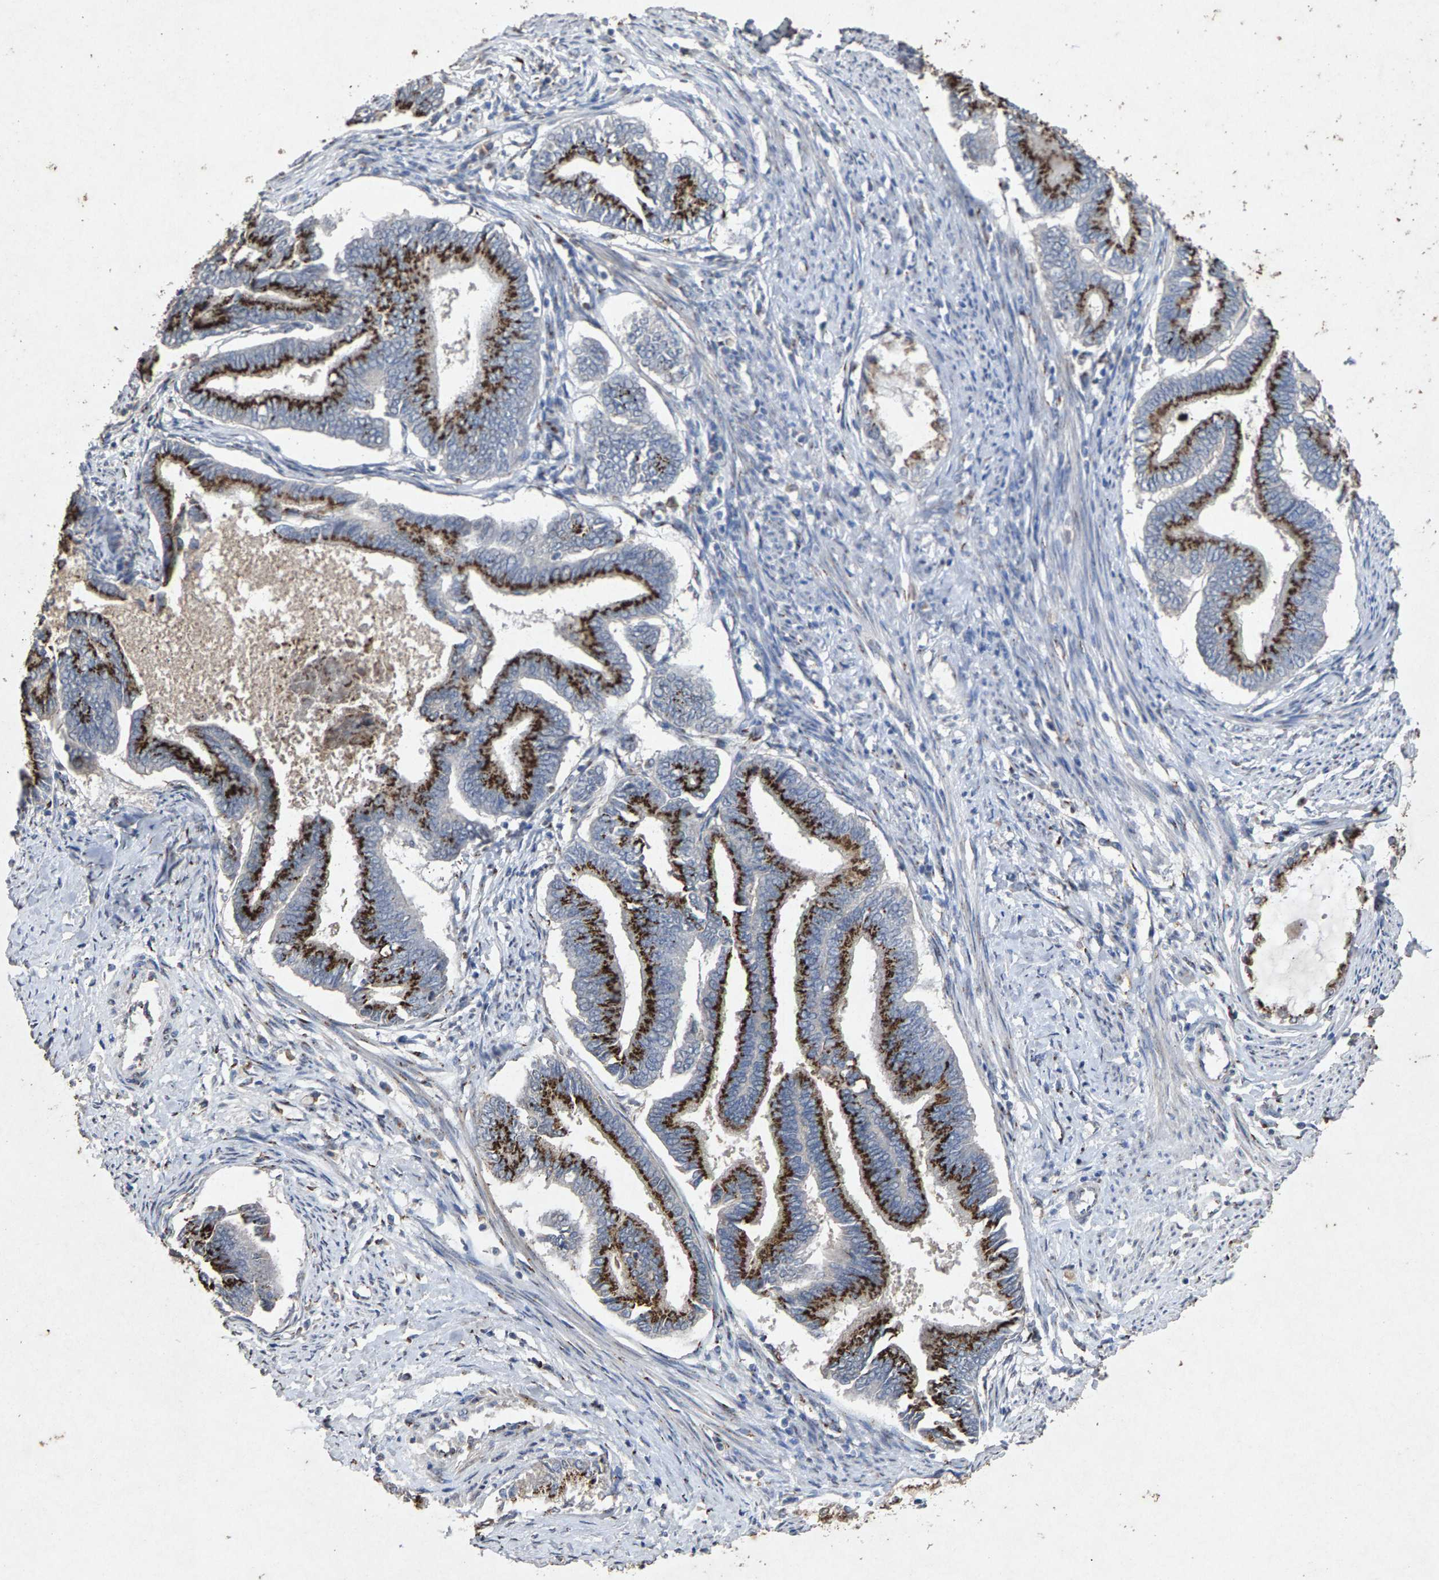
{"staining": {"intensity": "strong", "quantity": ">75%", "location": "cytoplasmic/membranous"}, "tissue": "endometrial cancer", "cell_type": "Tumor cells", "image_type": "cancer", "snomed": [{"axis": "morphology", "description": "Adenocarcinoma, NOS"}, {"axis": "topography", "description": "Endometrium"}], "caption": "A brown stain labels strong cytoplasmic/membranous positivity of a protein in human endometrial adenocarcinoma tumor cells. (Brightfield microscopy of DAB IHC at high magnification).", "gene": "MAN2A1", "patient": {"sex": "female", "age": 86}}